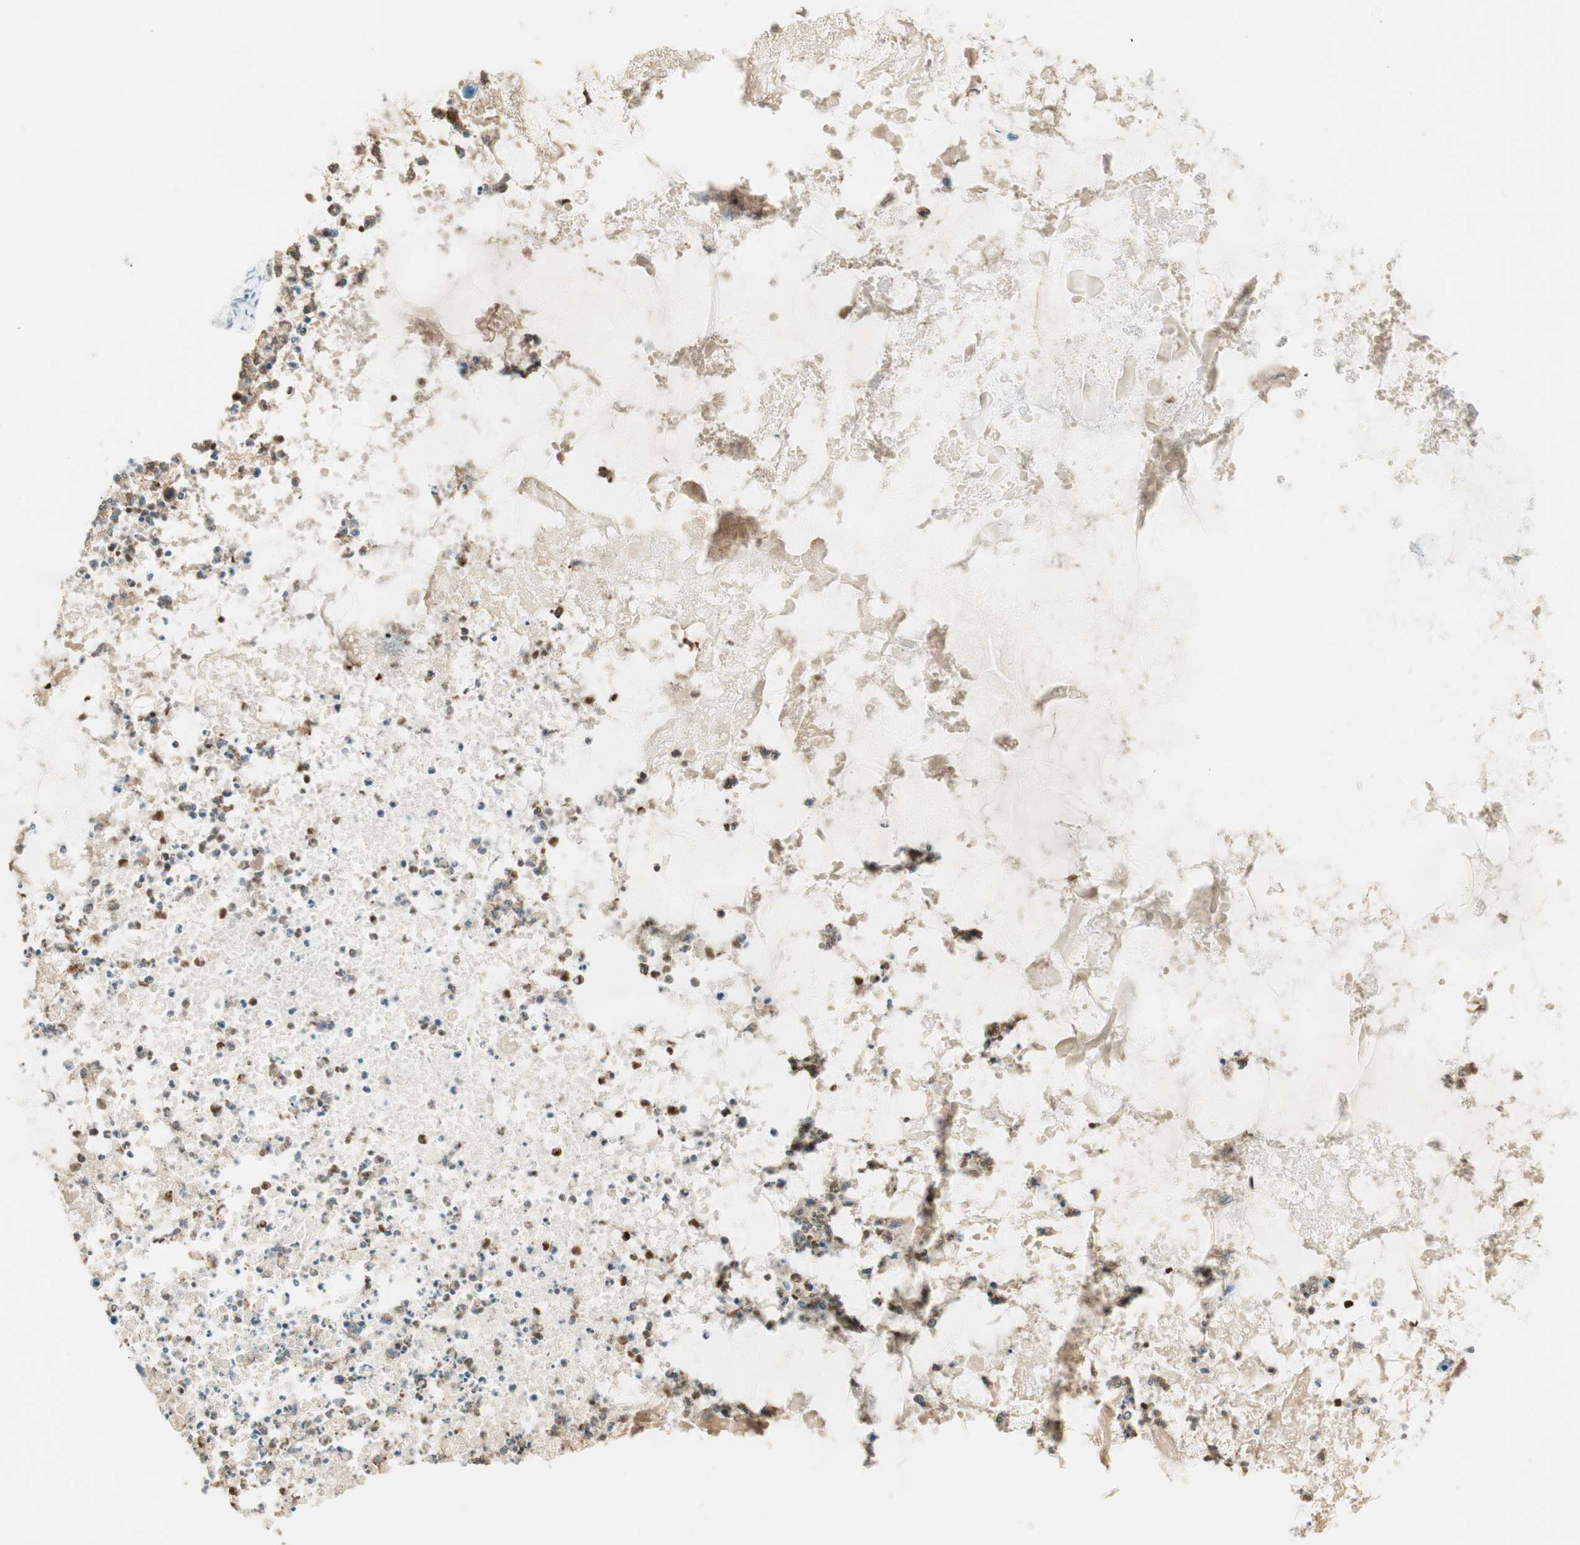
{"staining": {"intensity": "moderate", "quantity": "25%-75%", "location": "cytoplasmic/membranous"}, "tissue": "ovarian cancer", "cell_type": "Tumor cells", "image_type": "cancer", "snomed": [{"axis": "morphology", "description": "Cystadenocarcinoma, mucinous, NOS"}, {"axis": "topography", "description": "Ovary"}], "caption": "High-power microscopy captured an immunohistochemistry (IHC) micrograph of ovarian cancer (mucinous cystadenocarcinoma), revealing moderate cytoplasmic/membranous expression in approximately 25%-75% of tumor cells. The staining was performed using DAB (3,3'-diaminobenzidine) to visualize the protein expression in brown, while the nuclei were stained in blue with hematoxylin (Magnification: 20x).", "gene": "HPGD", "patient": {"sex": "female", "age": 80}}